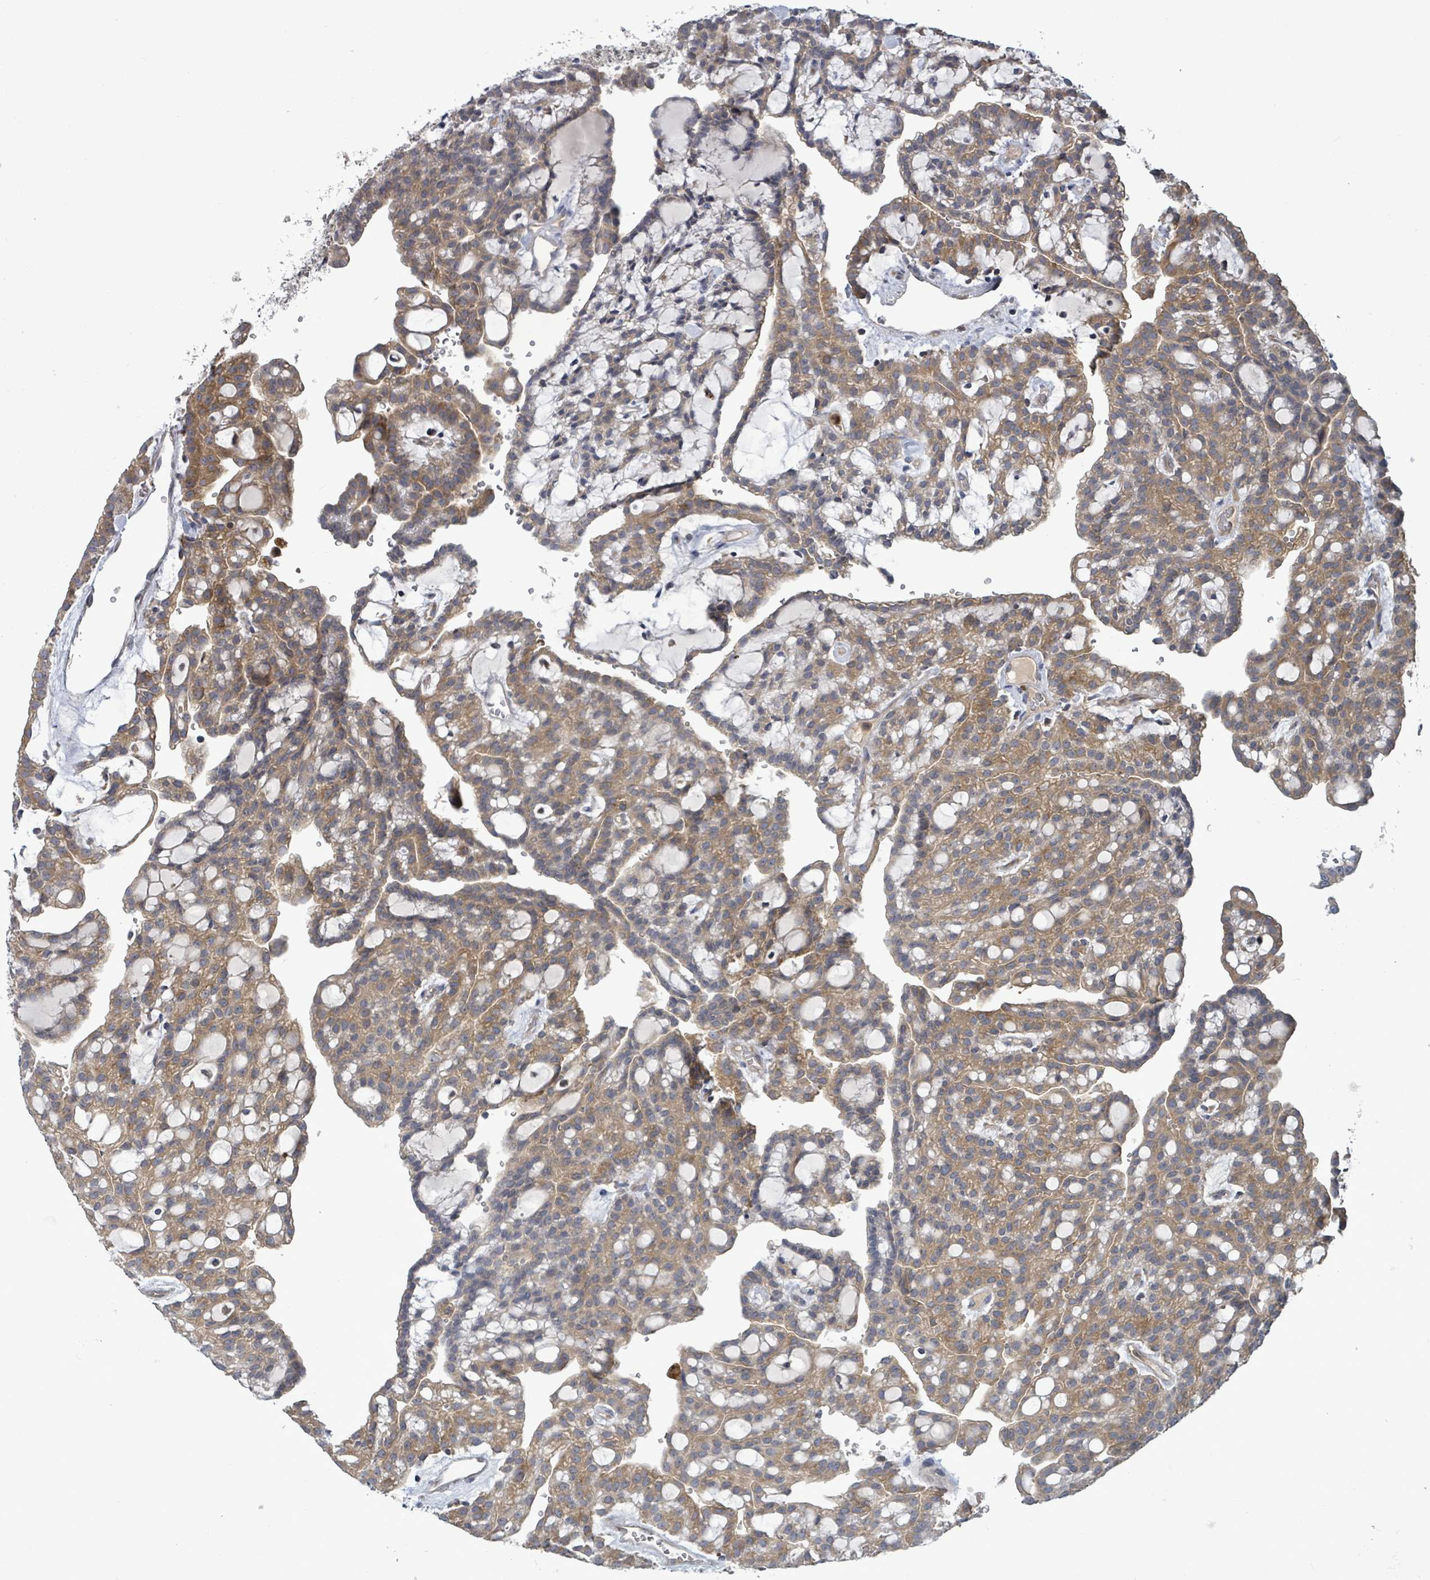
{"staining": {"intensity": "moderate", "quantity": "25%-75%", "location": "cytoplasmic/membranous"}, "tissue": "renal cancer", "cell_type": "Tumor cells", "image_type": "cancer", "snomed": [{"axis": "morphology", "description": "Adenocarcinoma, NOS"}, {"axis": "topography", "description": "Kidney"}], "caption": "Renal cancer was stained to show a protein in brown. There is medium levels of moderate cytoplasmic/membranous expression in approximately 25%-75% of tumor cells. (brown staining indicates protein expression, while blue staining denotes nuclei).", "gene": "SERPINE3", "patient": {"sex": "male", "age": 63}}